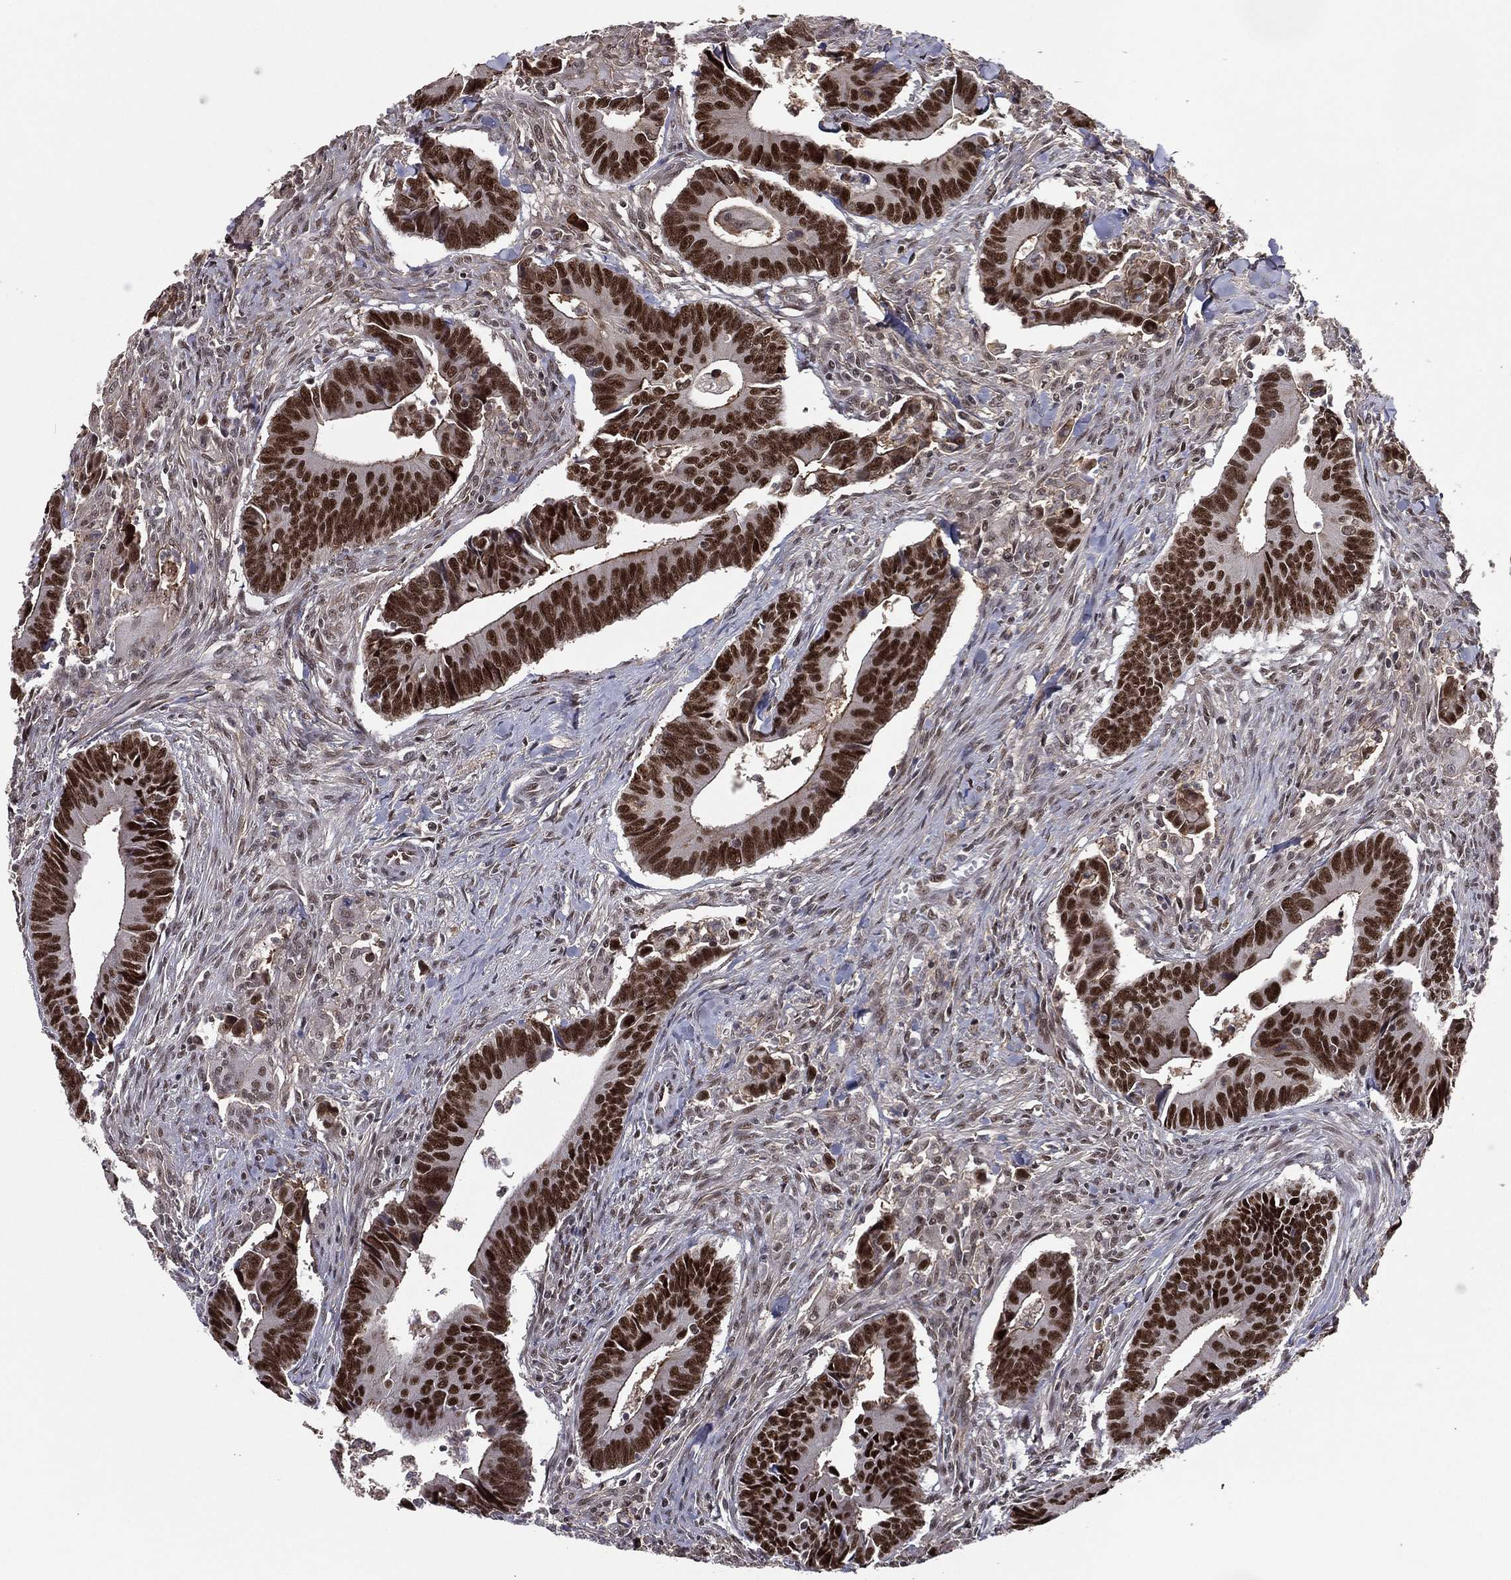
{"staining": {"intensity": "strong", "quantity": ">75%", "location": "nuclear"}, "tissue": "colorectal cancer", "cell_type": "Tumor cells", "image_type": "cancer", "snomed": [{"axis": "morphology", "description": "Adenocarcinoma, NOS"}, {"axis": "topography", "description": "Rectum"}], "caption": "IHC staining of colorectal adenocarcinoma, which displays high levels of strong nuclear staining in about >75% of tumor cells indicating strong nuclear protein positivity. The staining was performed using DAB (3,3'-diaminobenzidine) (brown) for protein detection and nuclei were counterstained in hematoxylin (blue).", "gene": "GPALPP1", "patient": {"sex": "male", "age": 67}}